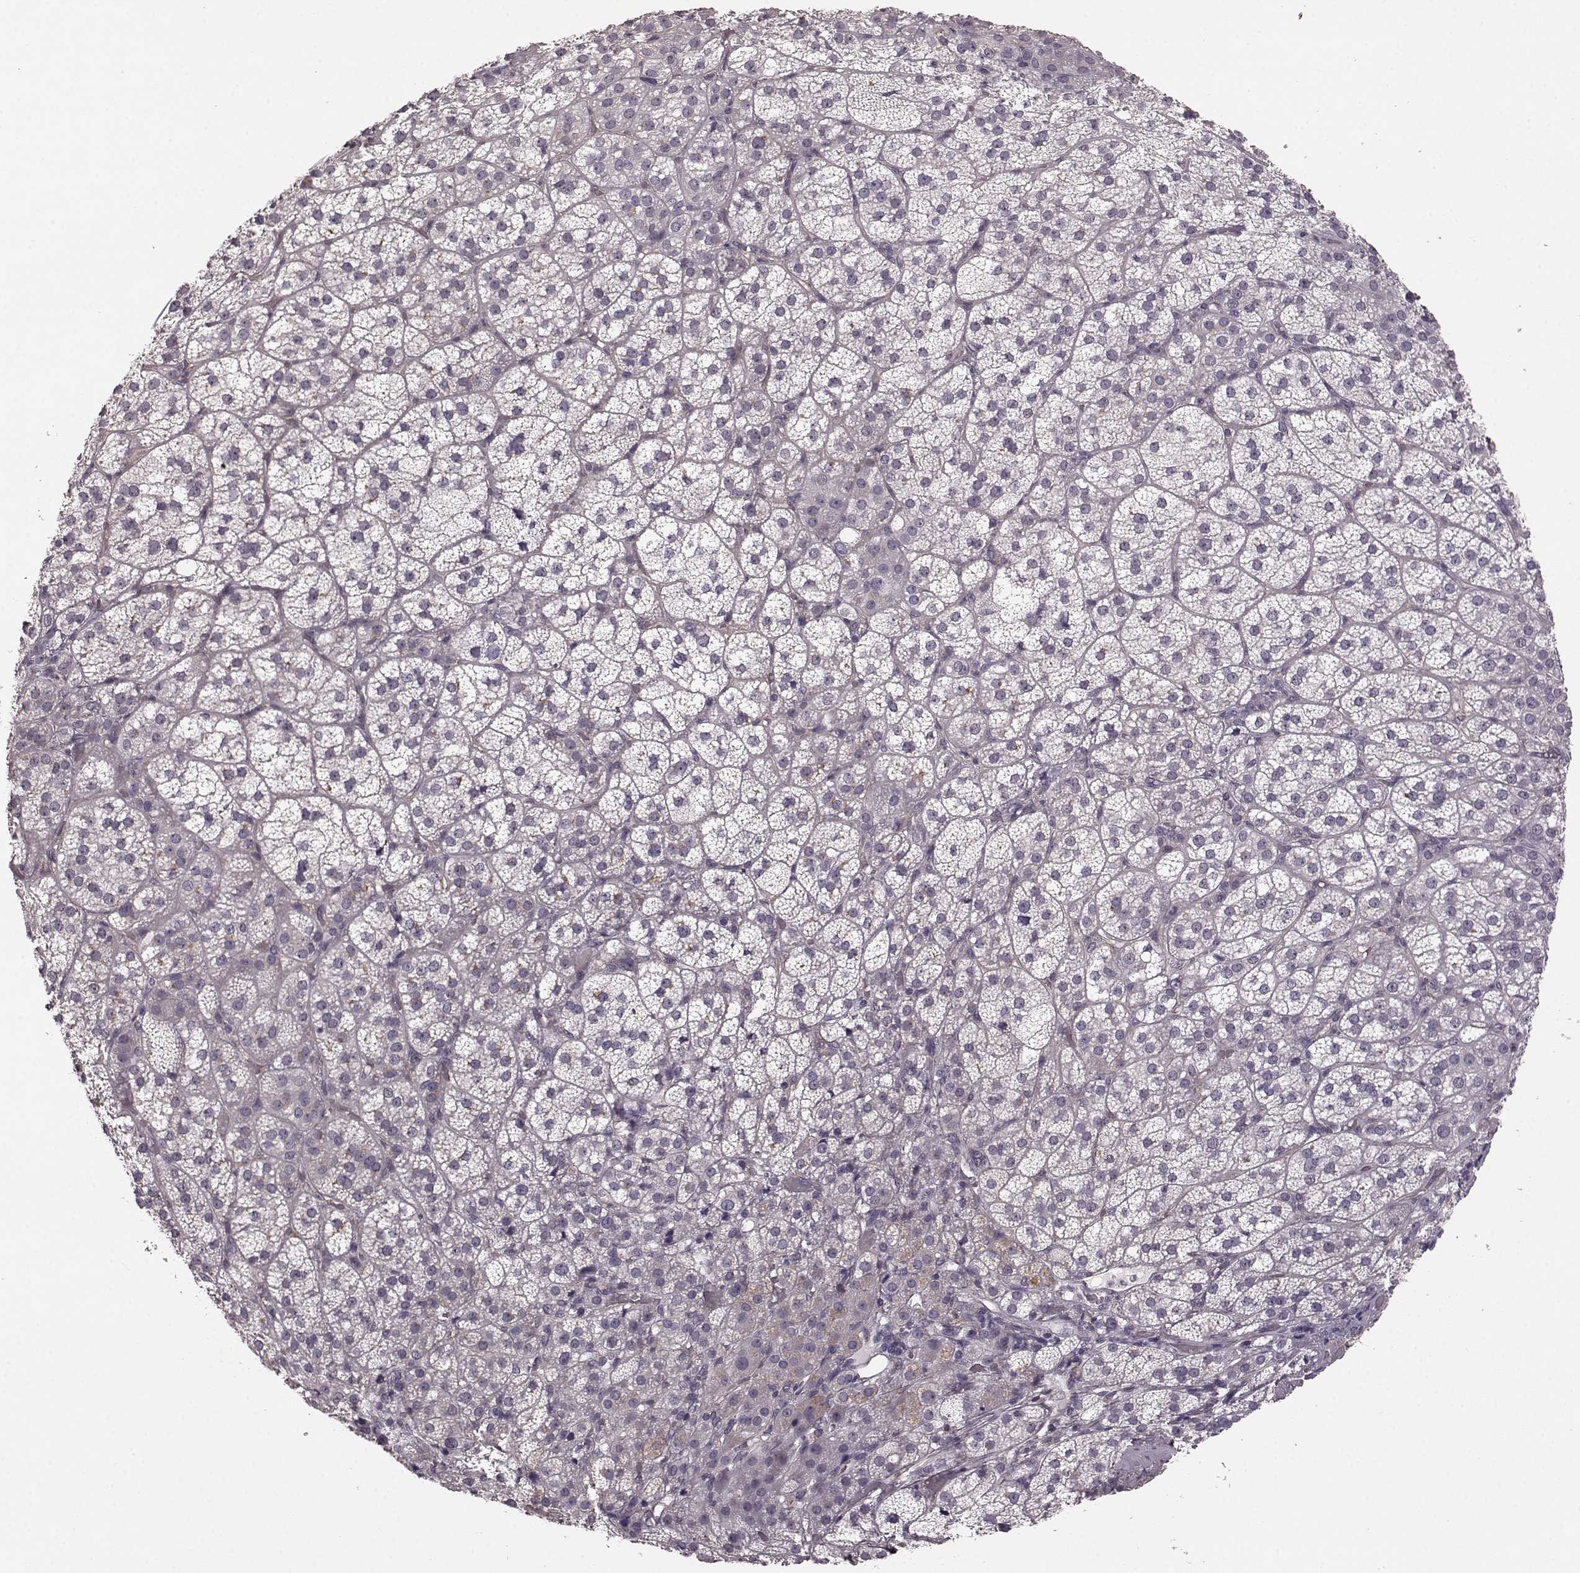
{"staining": {"intensity": "negative", "quantity": "none", "location": "none"}, "tissue": "adrenal gland", "cell_type": "Glandular cells", "image_type": "normal", "snomed": [{"axis": "morphology", "description": "Normal tissue, NOS"}, {"axis": "topography", "description": "Adrenal gland"}], "caption": "This is an IHC histopathology image of normal human adrenal gland. There is no expression in glandular cells.", "gene": "GRK1", "patient": {"sex": "female", "age": 60}}